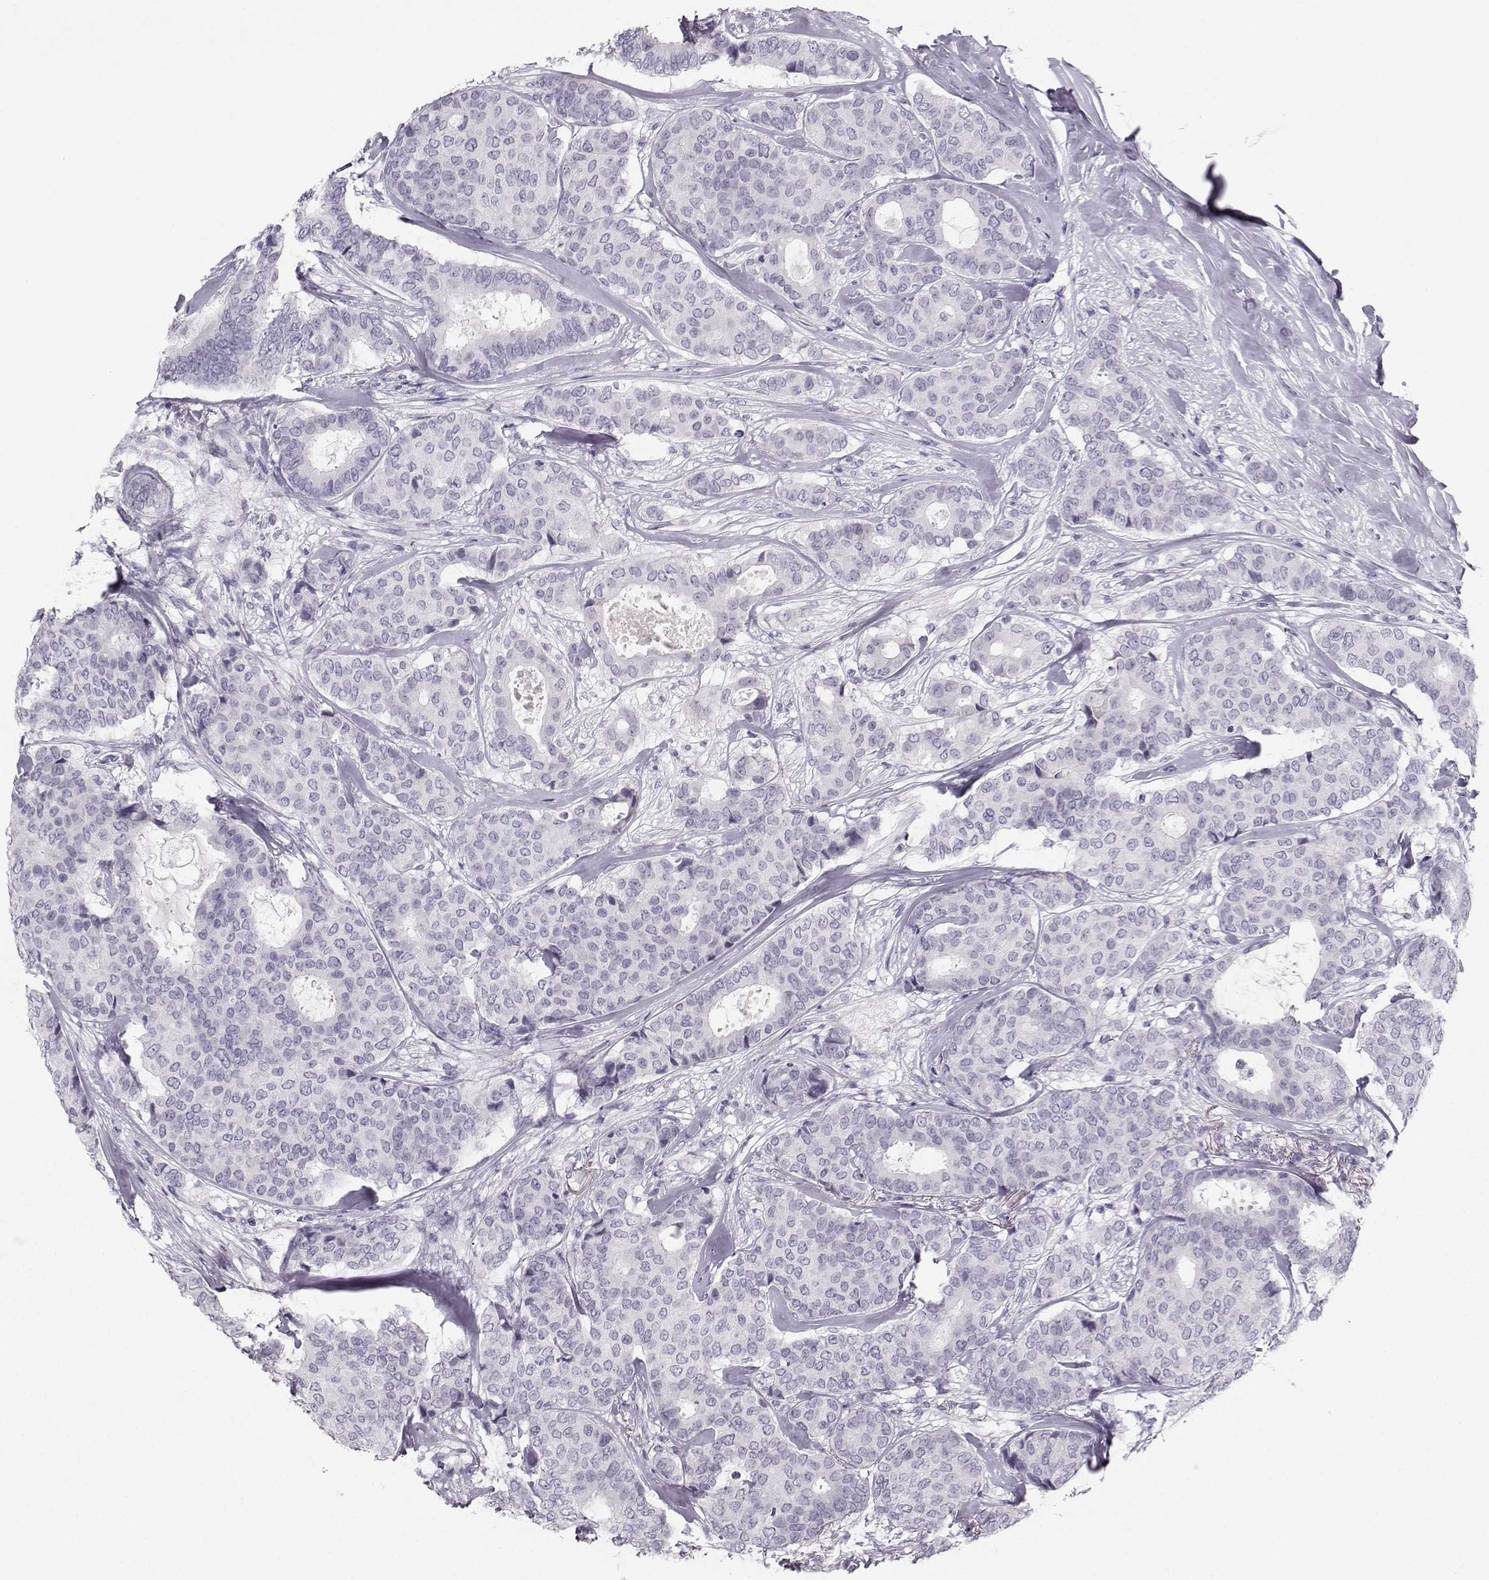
{"staining": {"intensity": "negative", "quantity": "none", "location": "none"}, "tissue": "breast cancer", "cell_type": "Tumor cells", "image_type": "cancer", "snomed": [{"axis": "morphology", "description": "Duct carcinoma"}, {"axis": "topography", "description": "Breast"}], "caption": "A high-resolution image shows immunohistochemistry staining of breast cancer (infiltrating ductal carcinoma), which shows no significant expression in tumor cells.", "gene": "CASR", "patient": {"sex": "female", "age": 75}}